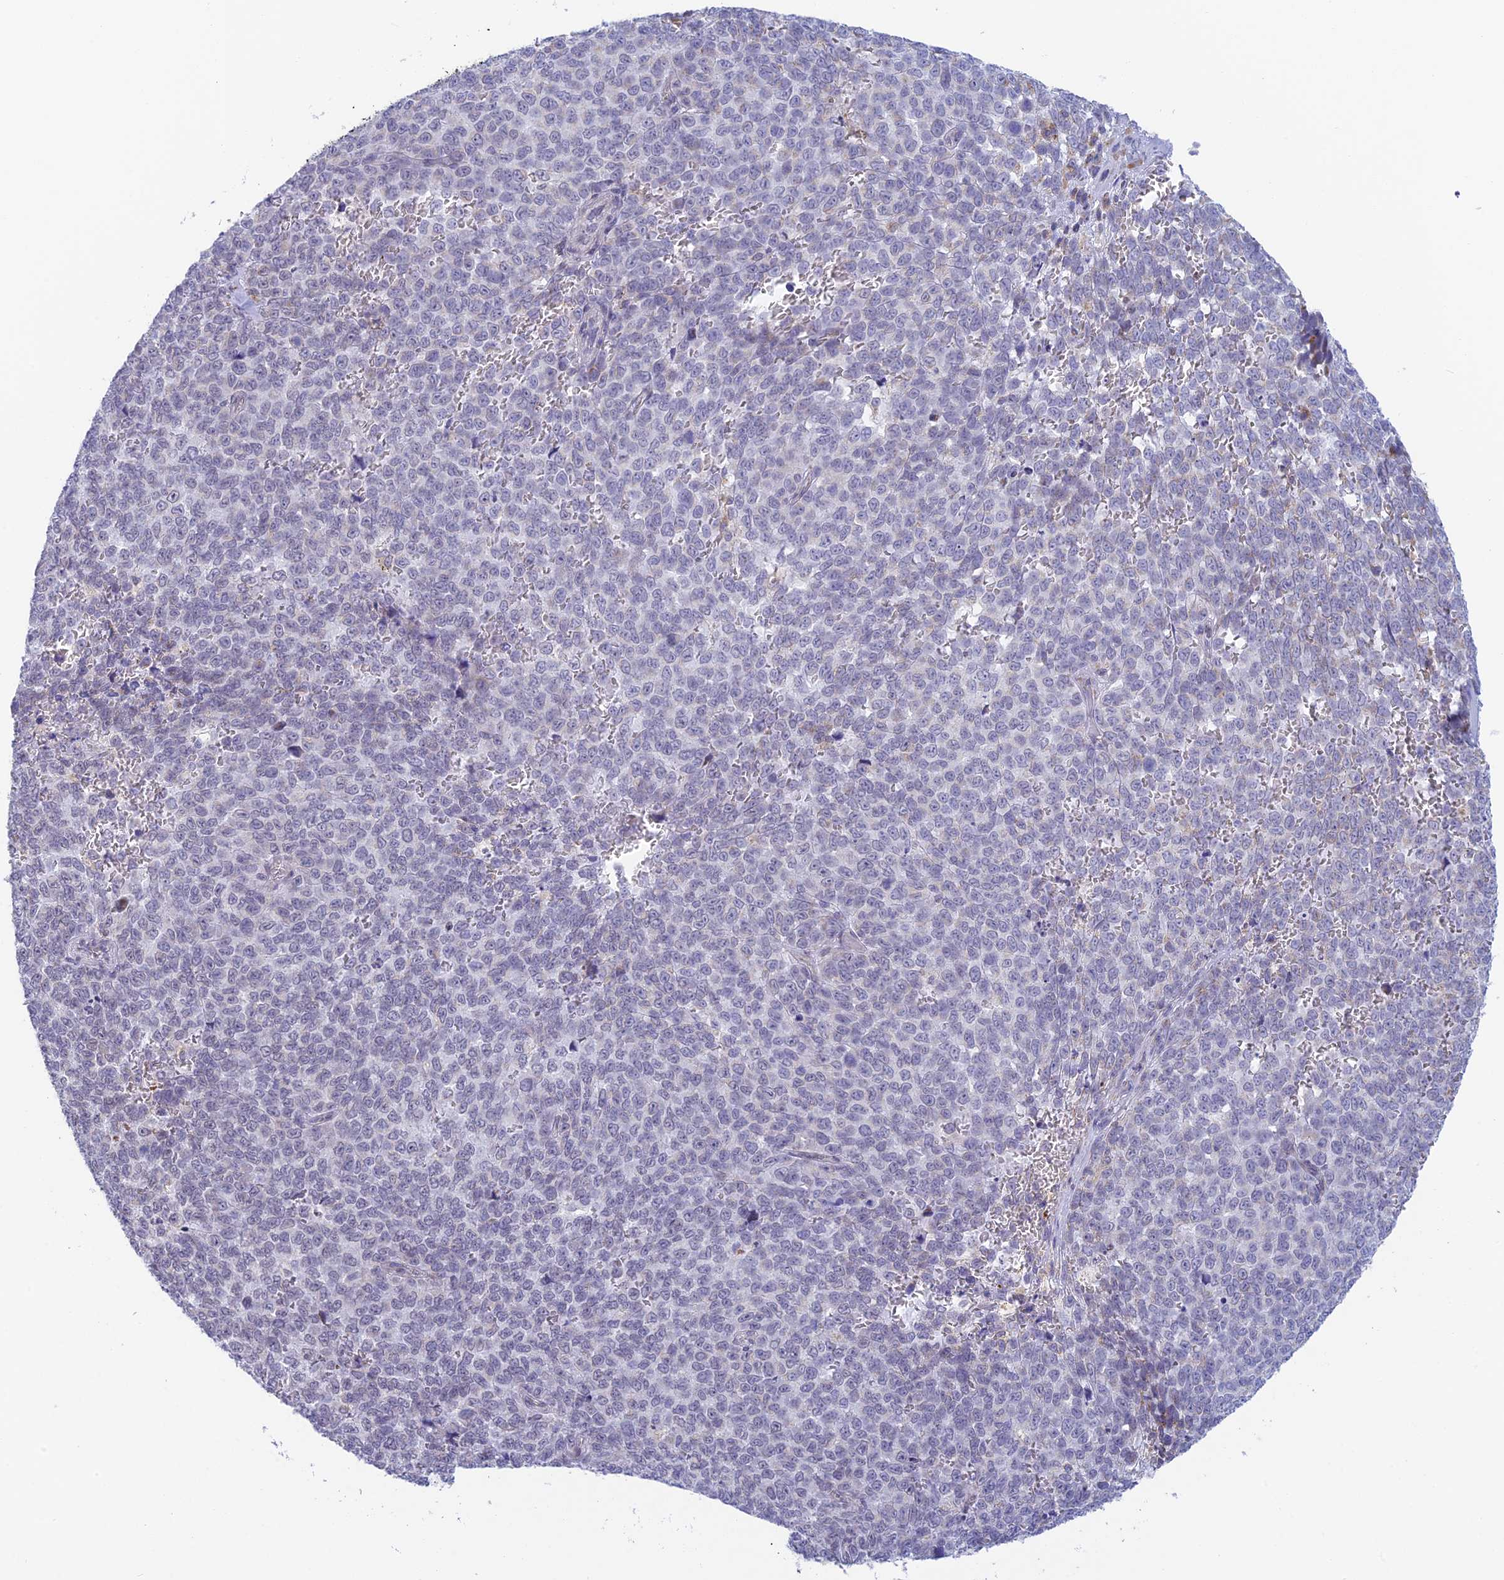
{"staining": {"intensity": "negative", "quantity": "none", "location": "none"}, "tissue": "melanoma", "cell_type": "Tumor cells", "image_type": "cancer", "snomed": [{"axis": "morphology", "description": "Malignant melanoma, NOS"}, {"axis": "topography", "description": "Nose, NOS"}], "caption": "Malignant melanoma stained for a protein using immunohistochemistry (IHC) reveals no expression tumor cells.", "gene": "REXO5", "patient": {"sex": "female", "age": 48}}